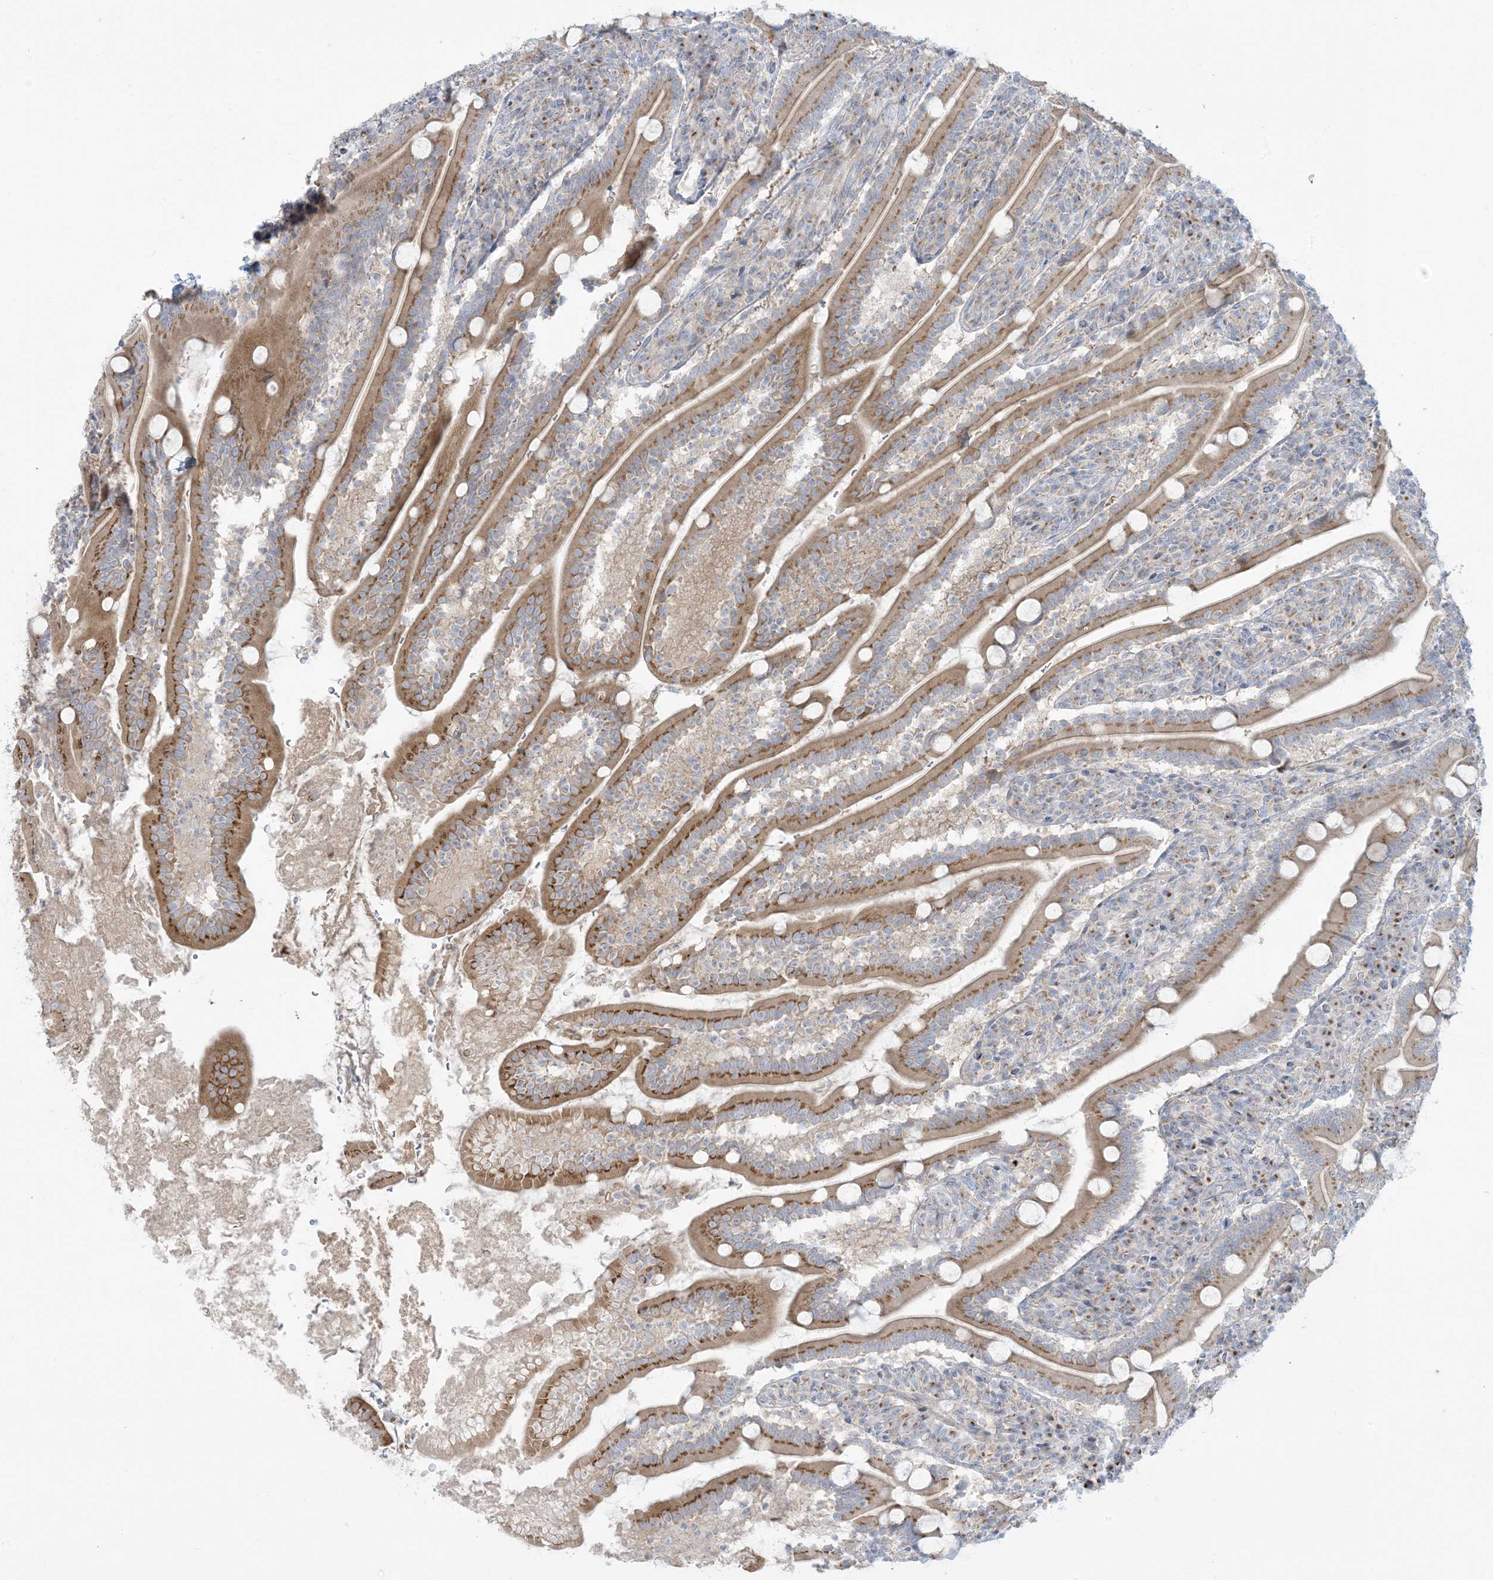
{"staining": {"intensity": "strong", "quantity": "25%-75%", "location": "cytoplasmic/membranous"}, "tissue": "duodenum", "cell_type": "Glandular cells", "image_type": "normal", "snomed": [{"axis": "morphology", "description": "Normal tissue, NOS"}, {"axis": "topography", "description": "Duodenum"}], "caption": "The immunohistochemical stain highlights strong cytoplasmic/membranous expression in glandular cells of normal duodenum.", "gene": "AFTPH", "patient": {"sex": "male", "age": 35}}